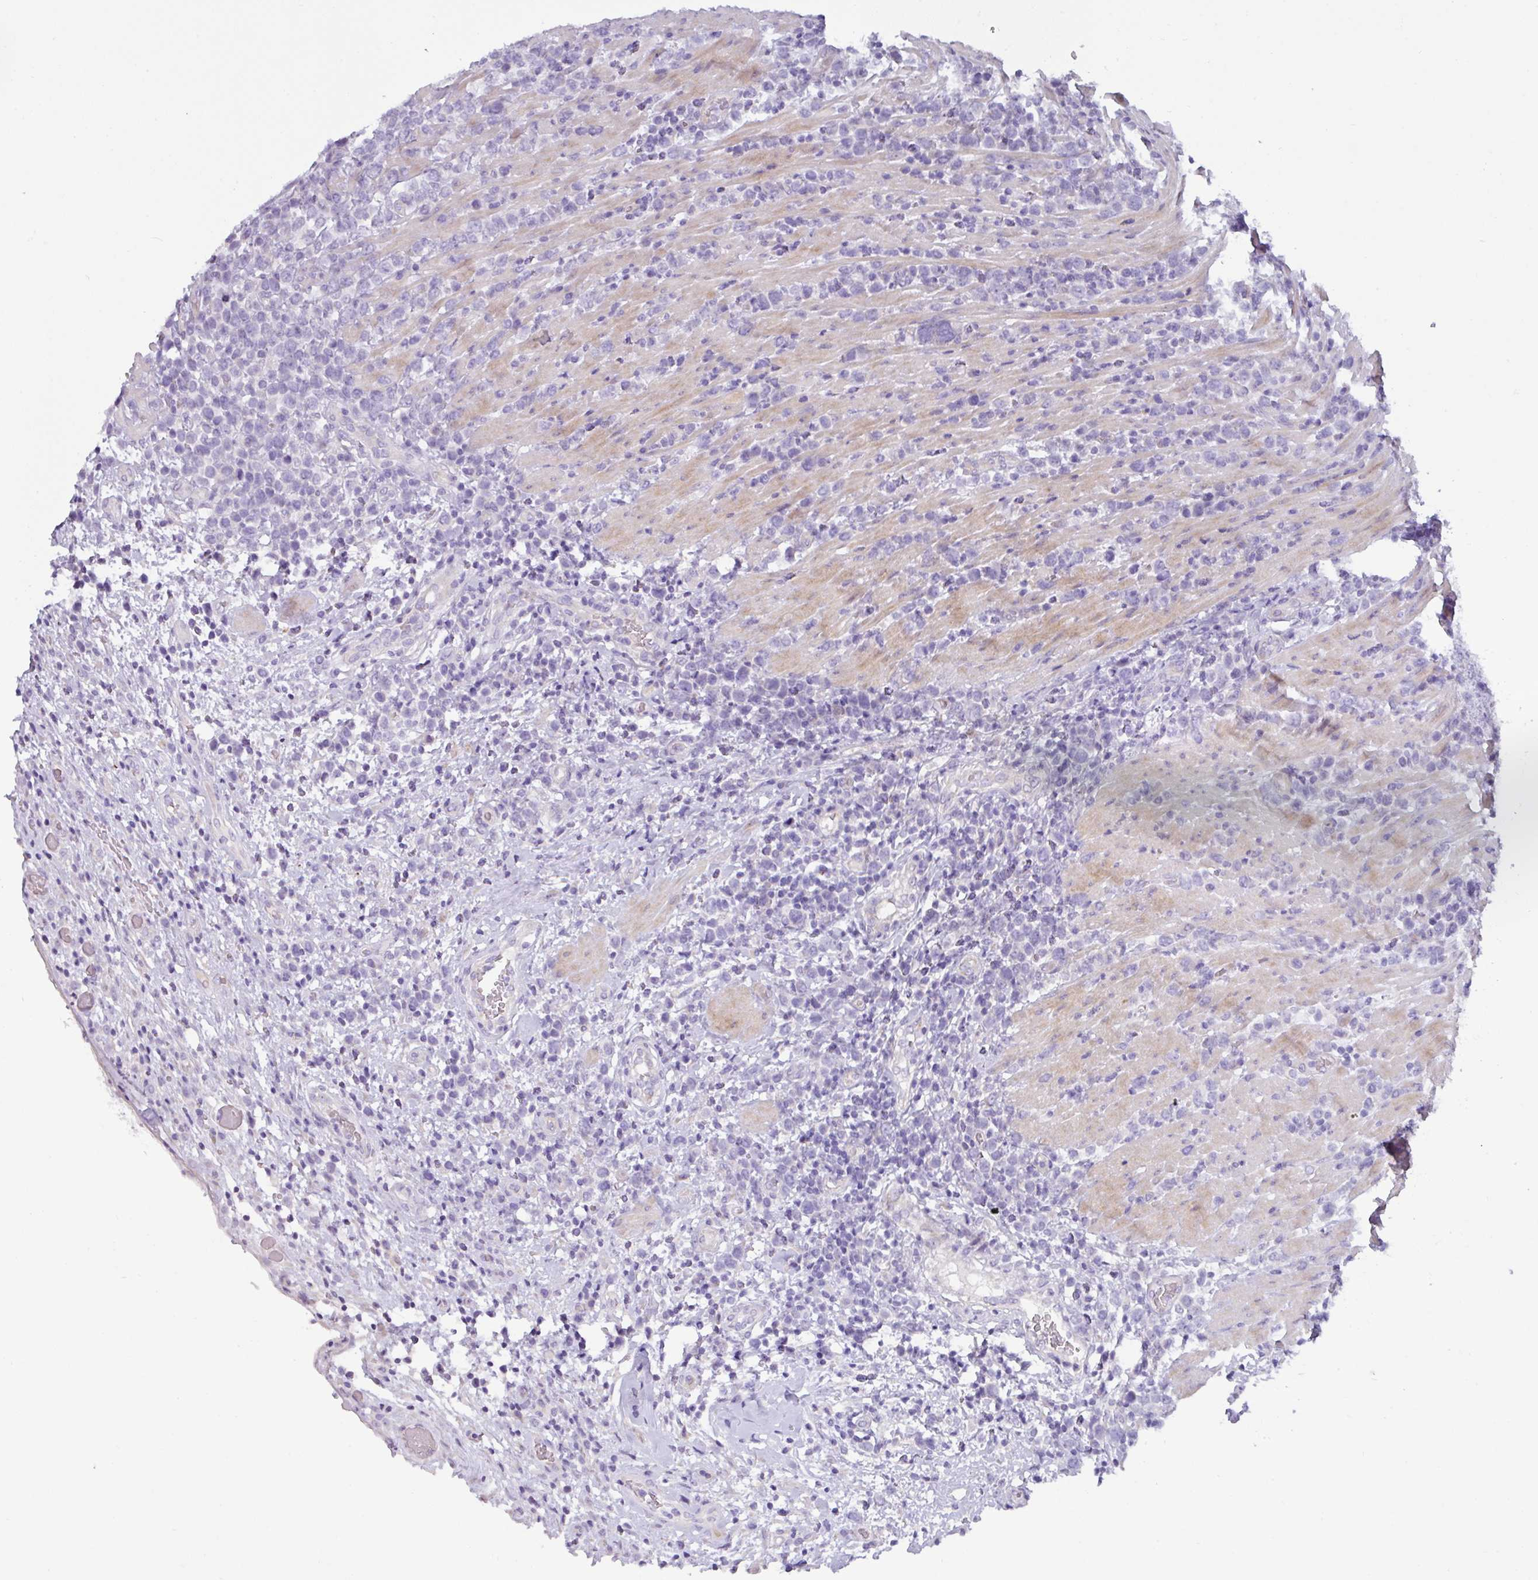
{"staining": {"intensity": "negative", "quantity": "none", "location": "none"}, "tissue": "lymphoma", "cell_type": "Tumor cells", "image_type": "cancer", "snomed": [{"axis": "morphology", "description": "Malignant lymphoma, non-Hodgkin's type, High grade"}, {"axis": "topography", "description": "Soft tissue"}], "caption": "Lymphoma stained for a protein using immunohistochemistry demonstrates no positivity tumor cells.", "gene": "RGS16", "patient": {"sex": "female", "age": 56}}